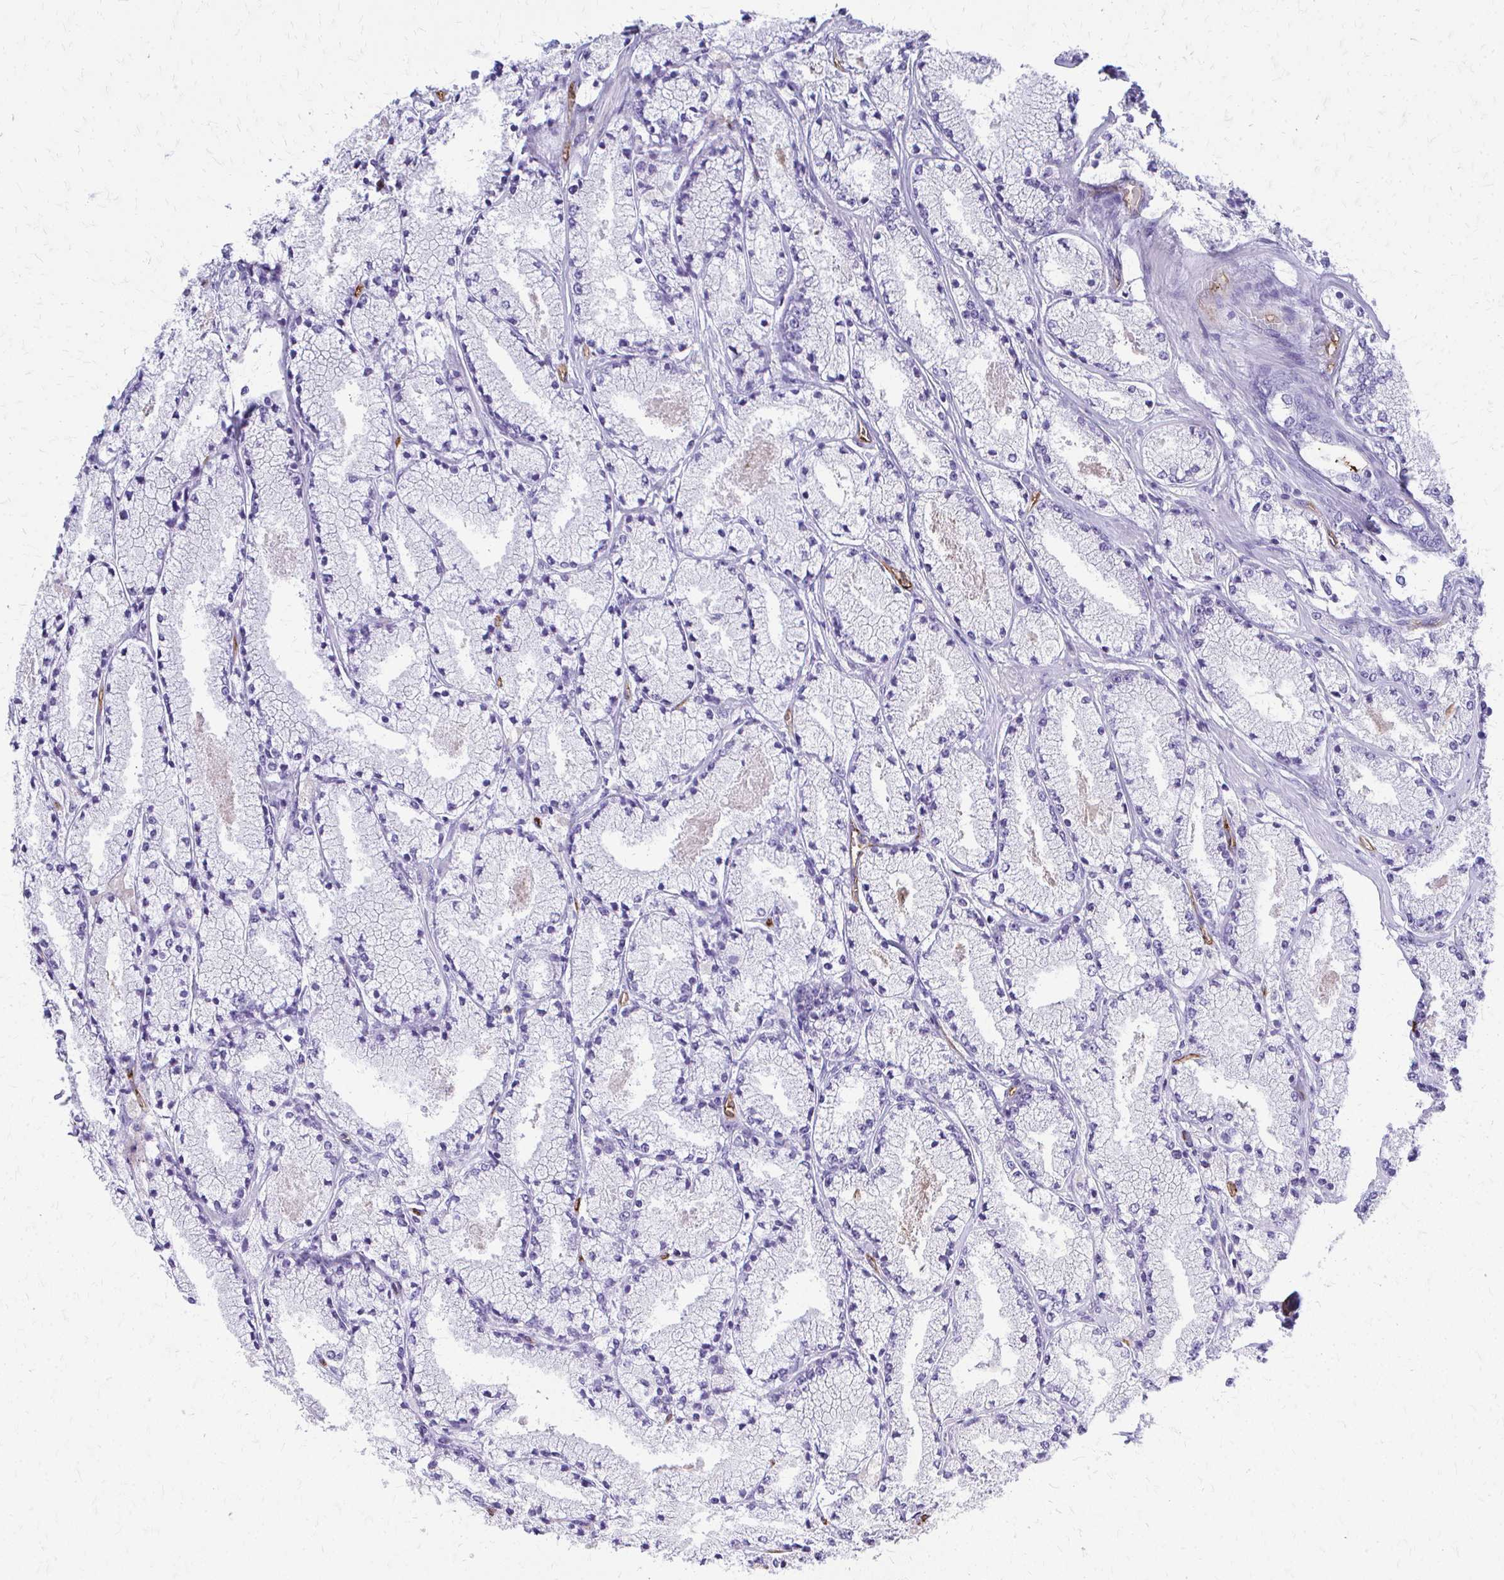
{"staining": {"intensity": "negative", "quantity": "none", "location": "none"}, "tissue": "prostate cancer", "cell_type": "Tumor cells", "image_type": "cancer", "snomed": [{"axis": "morphology", "description": "Adenocarcinoma, High grade"}, {"axis": "topography", "description": "Prostate"}], "caption": "IHC photomicrograph of prostate cancer stained for a protein (brown), which demonstrates no expression in tumor cells.", "gene": "TPSG1", "patient": {"sex": "male", "age": 63}}